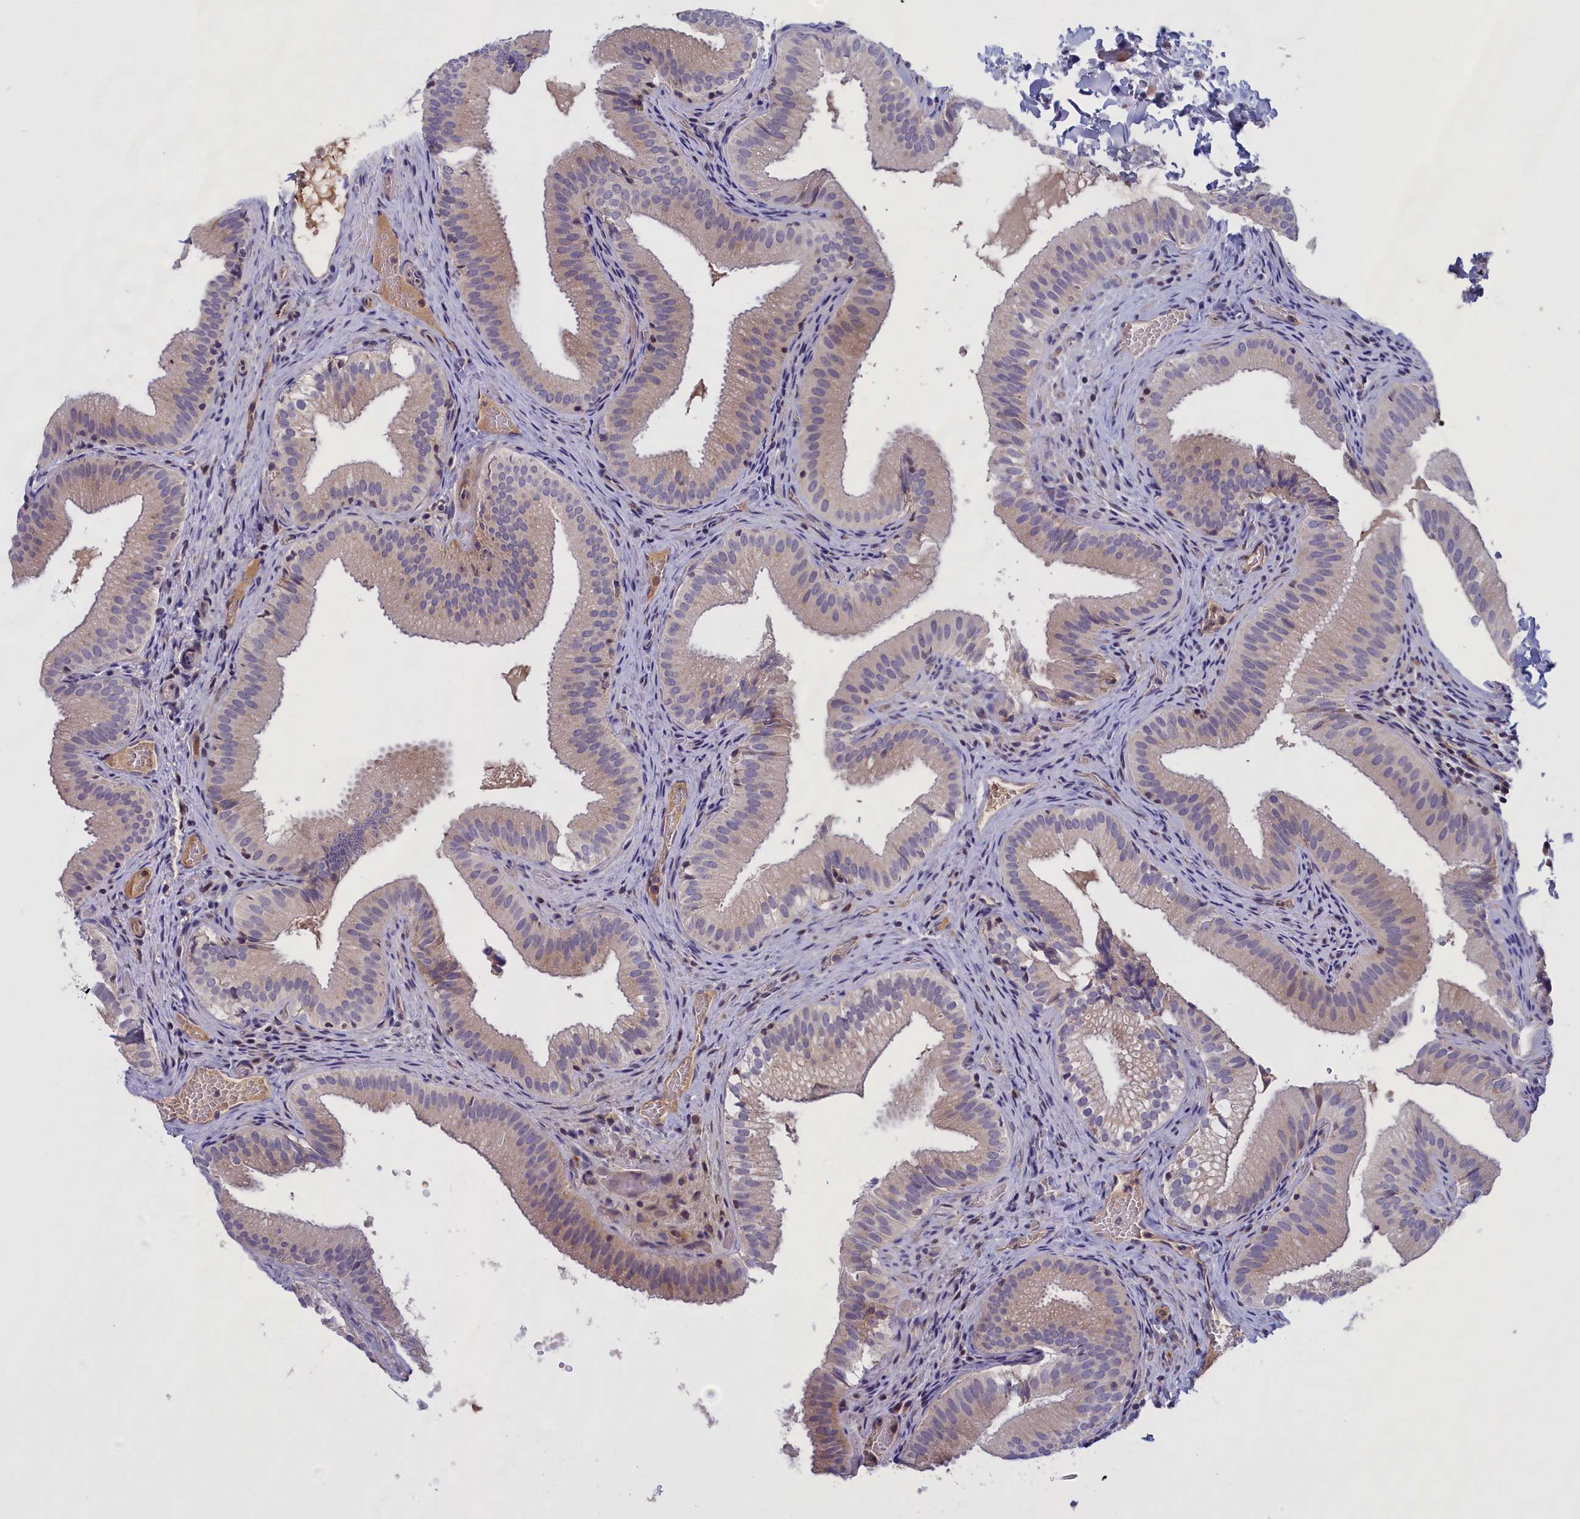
{"staining": {"intensity": "moderate", "quantity": "<25%", "location": "cytoplasmic/membranous"}, "tissue": "gallbladder", "cell_type": "Glandular cells", "image_type": "normal", "snomed": [{"axis": "morphology", "description": "Normal tissue, NOS"}, {"axis": "topography", "description": "Gallbladder"}], "caption": "Immunohistochemistry staining of benign gallbladder, which displays low levels of moderate cytoplasmic/membranous positivity in approximately <25% of glandular cells indicating moderate cytoplasmic/membranous protein staining. The staining was performed using DAB (brown) for protein detection and nuclei were counterstained in hematoxylin (blue).", "gene": "IGFALS", "patient": {"sex": "female", "age": 30}}